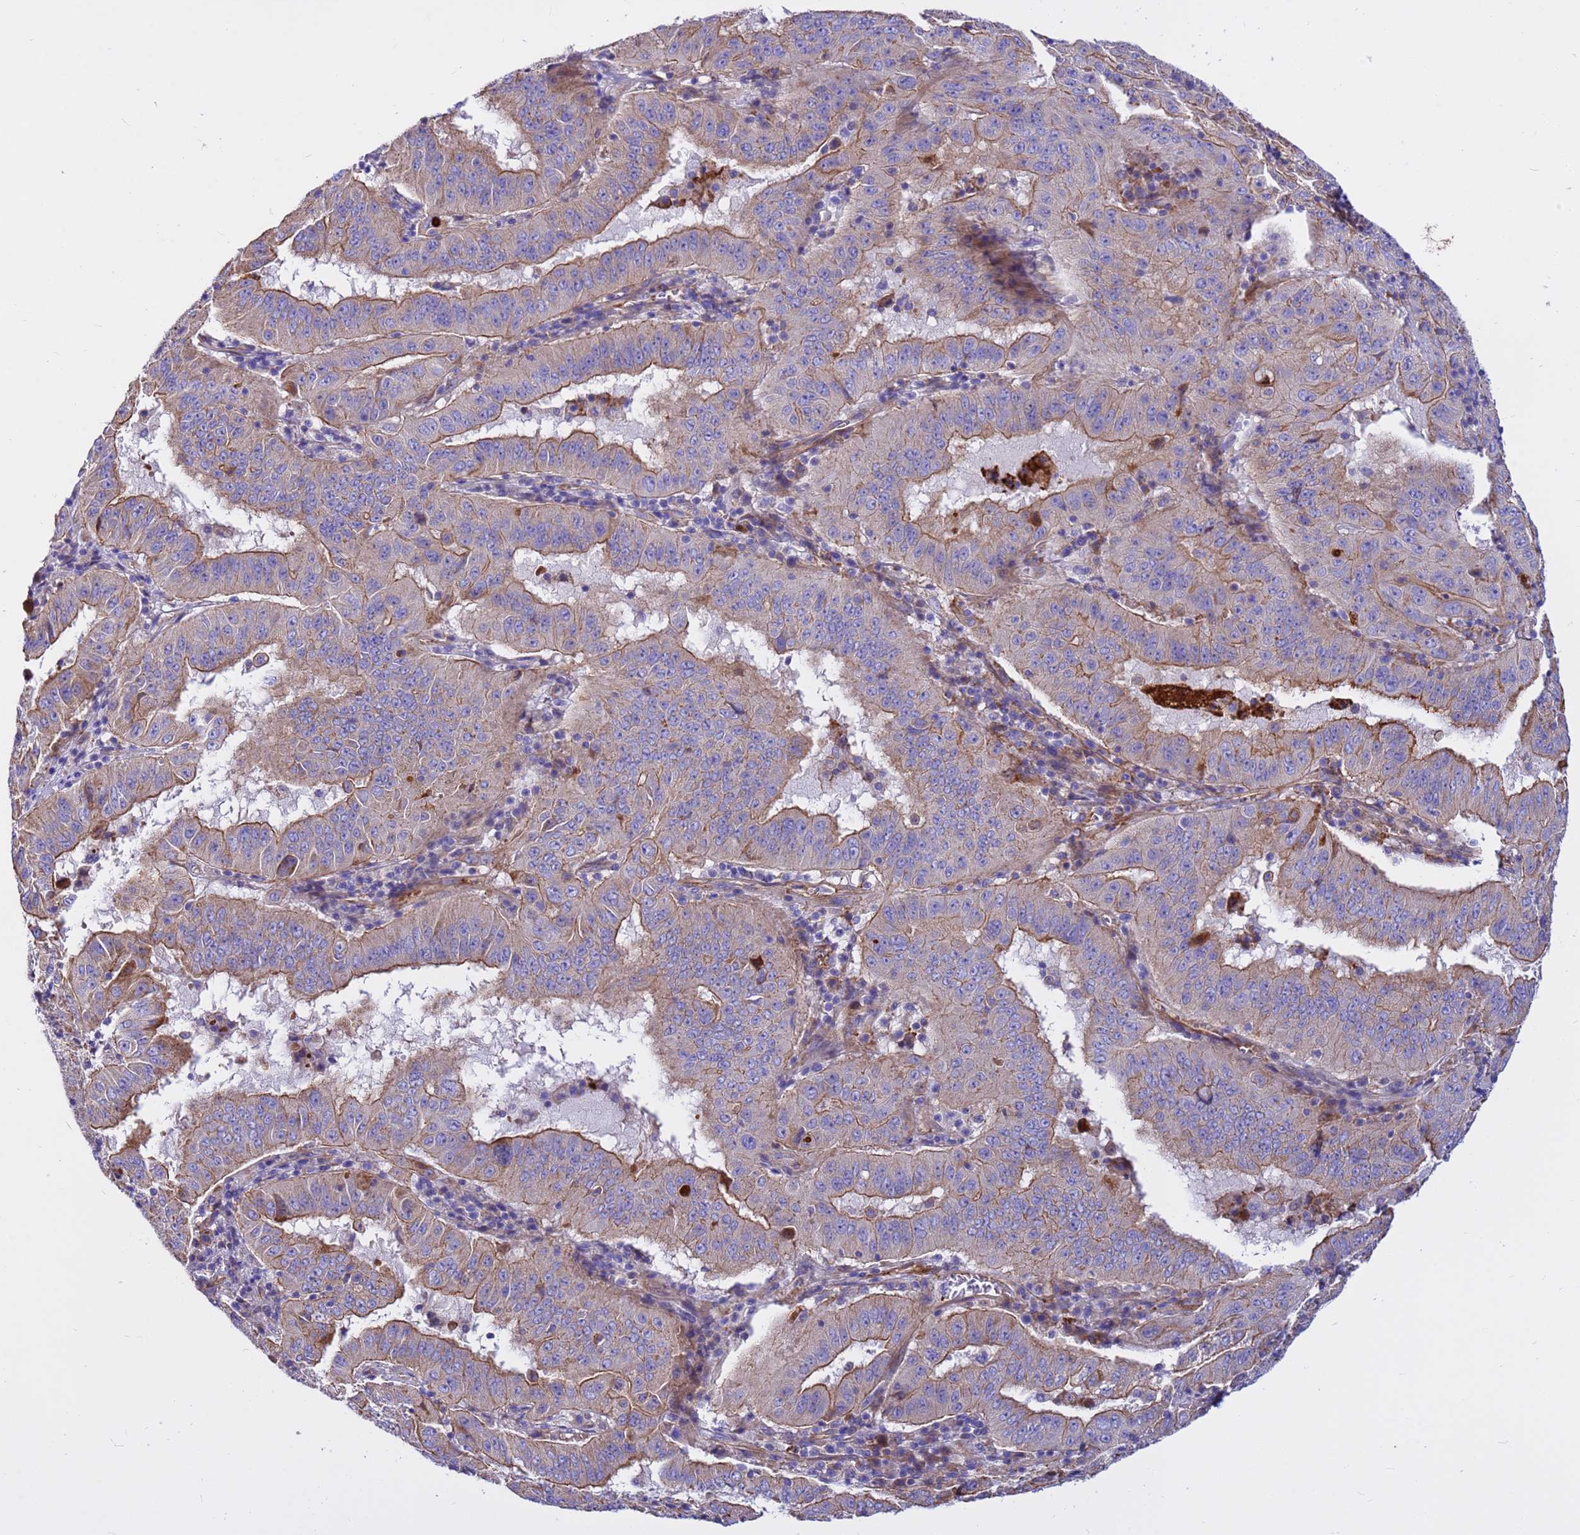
{"staining": {"intensity": "moderate", "quantity": ">75%", "location": "cytoplasmic/membranous"}, "tissue": "pancreatic cancer", "cell_type": "Tumor cells", "image_type": "cancer", "snomed": [{"axis": "morphology", "description": "Adenocarcinoma, NOS"}, {"axis": "topography", "description": "Pancreas"}], "caption": "Adenocarcinoma (pancreatic) stained for a protein demonstrates moderate cytoplasmic/membranous positivity in tumor cells.", "gene": "CRHBP", "patient": {"sex": "male", "age": 63}}